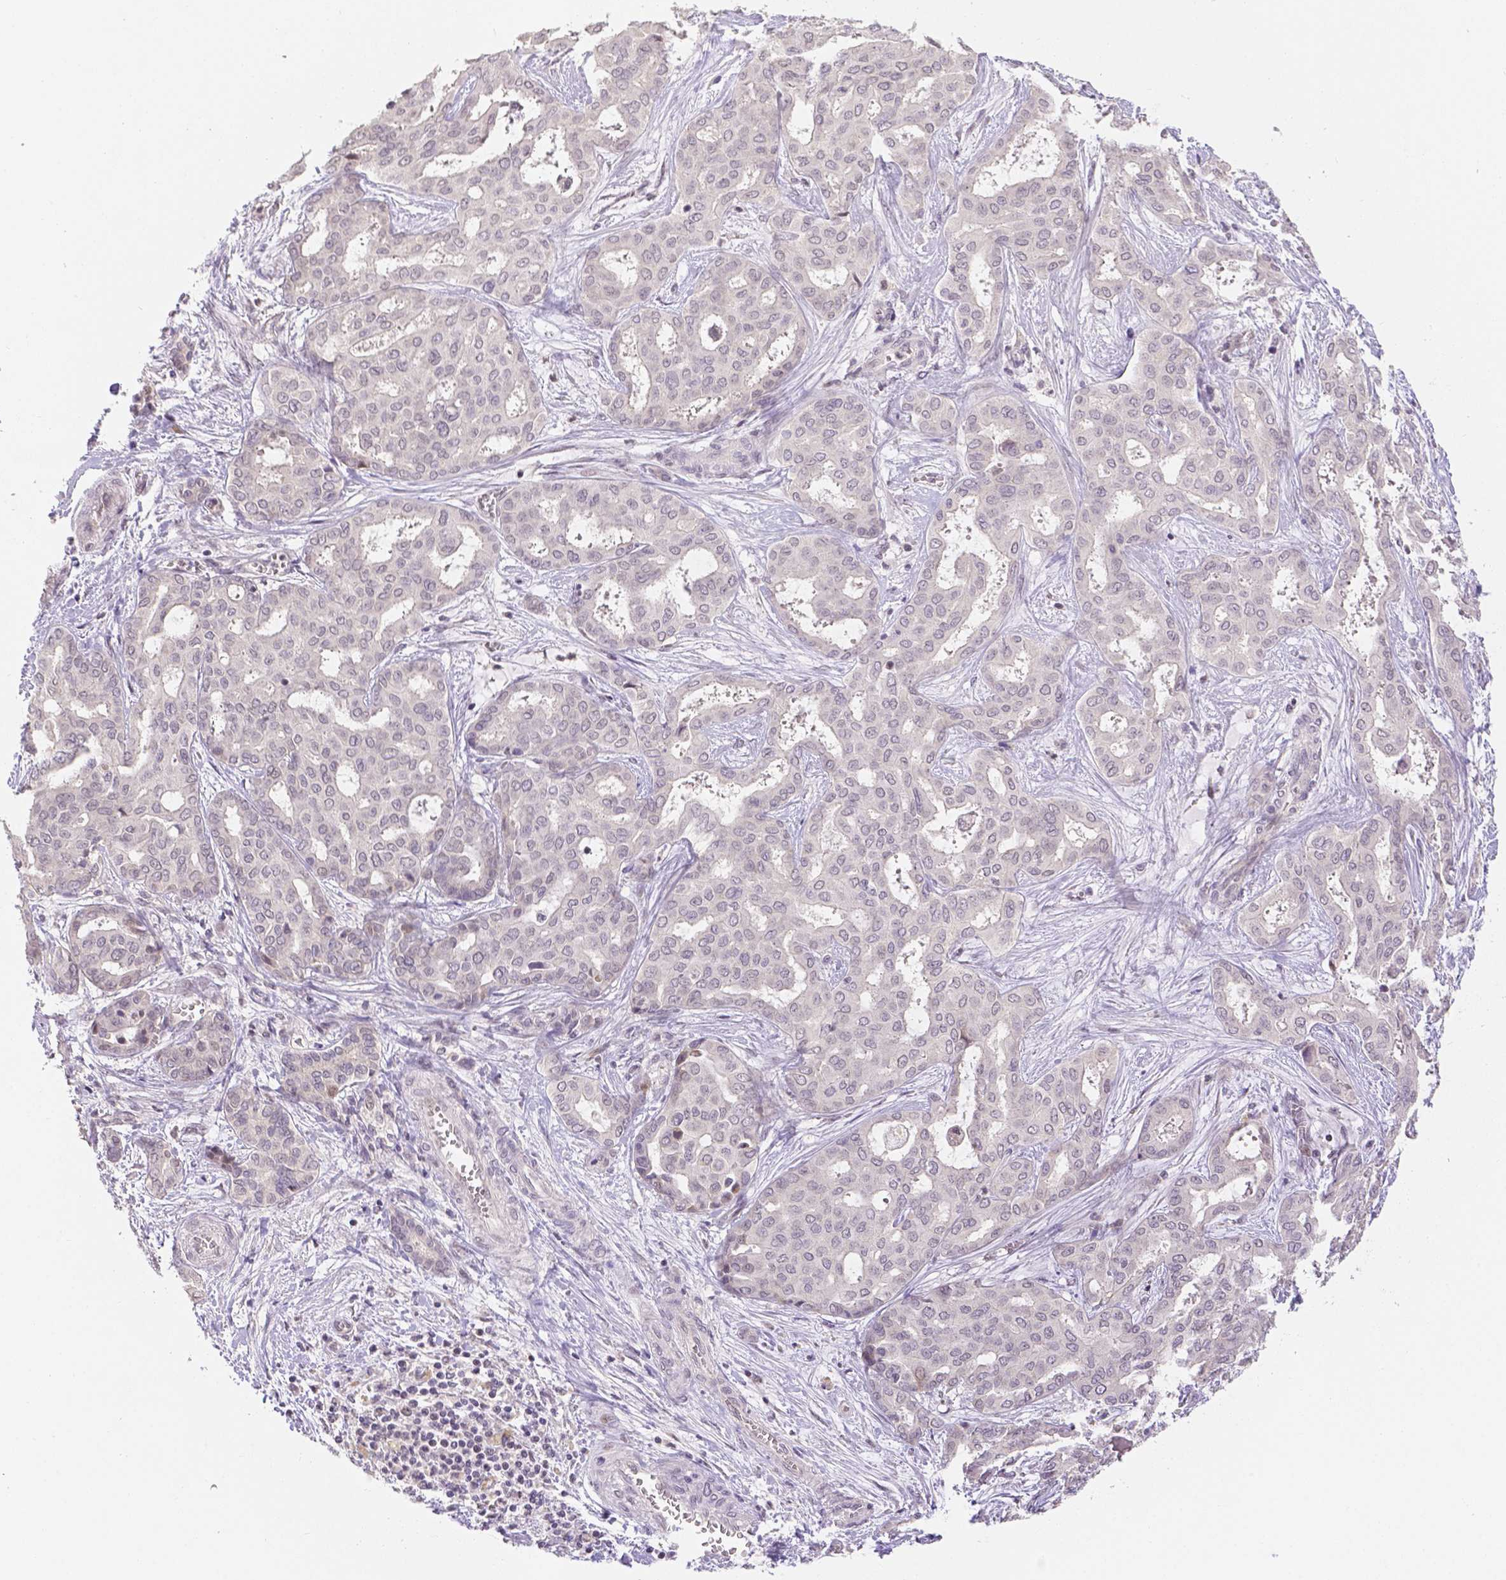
{"staining": {"intensity": "negative", "quantity": "none", "location": "none"}, "tissue": "liver cancer", "cell_type": "Tumor cells", "image_type": "cancer", "snomed": [{"axis": "morphology", "description": "Cholangiocarcinoma"}, {"axis": "topography", "description": "Liver"}], "caption": "The image shows no significant staining in tumor cells of liver cholangiocarcinoma.", "gene": "ZNF280B", "patient": {"sex": "female", "age": 64}}